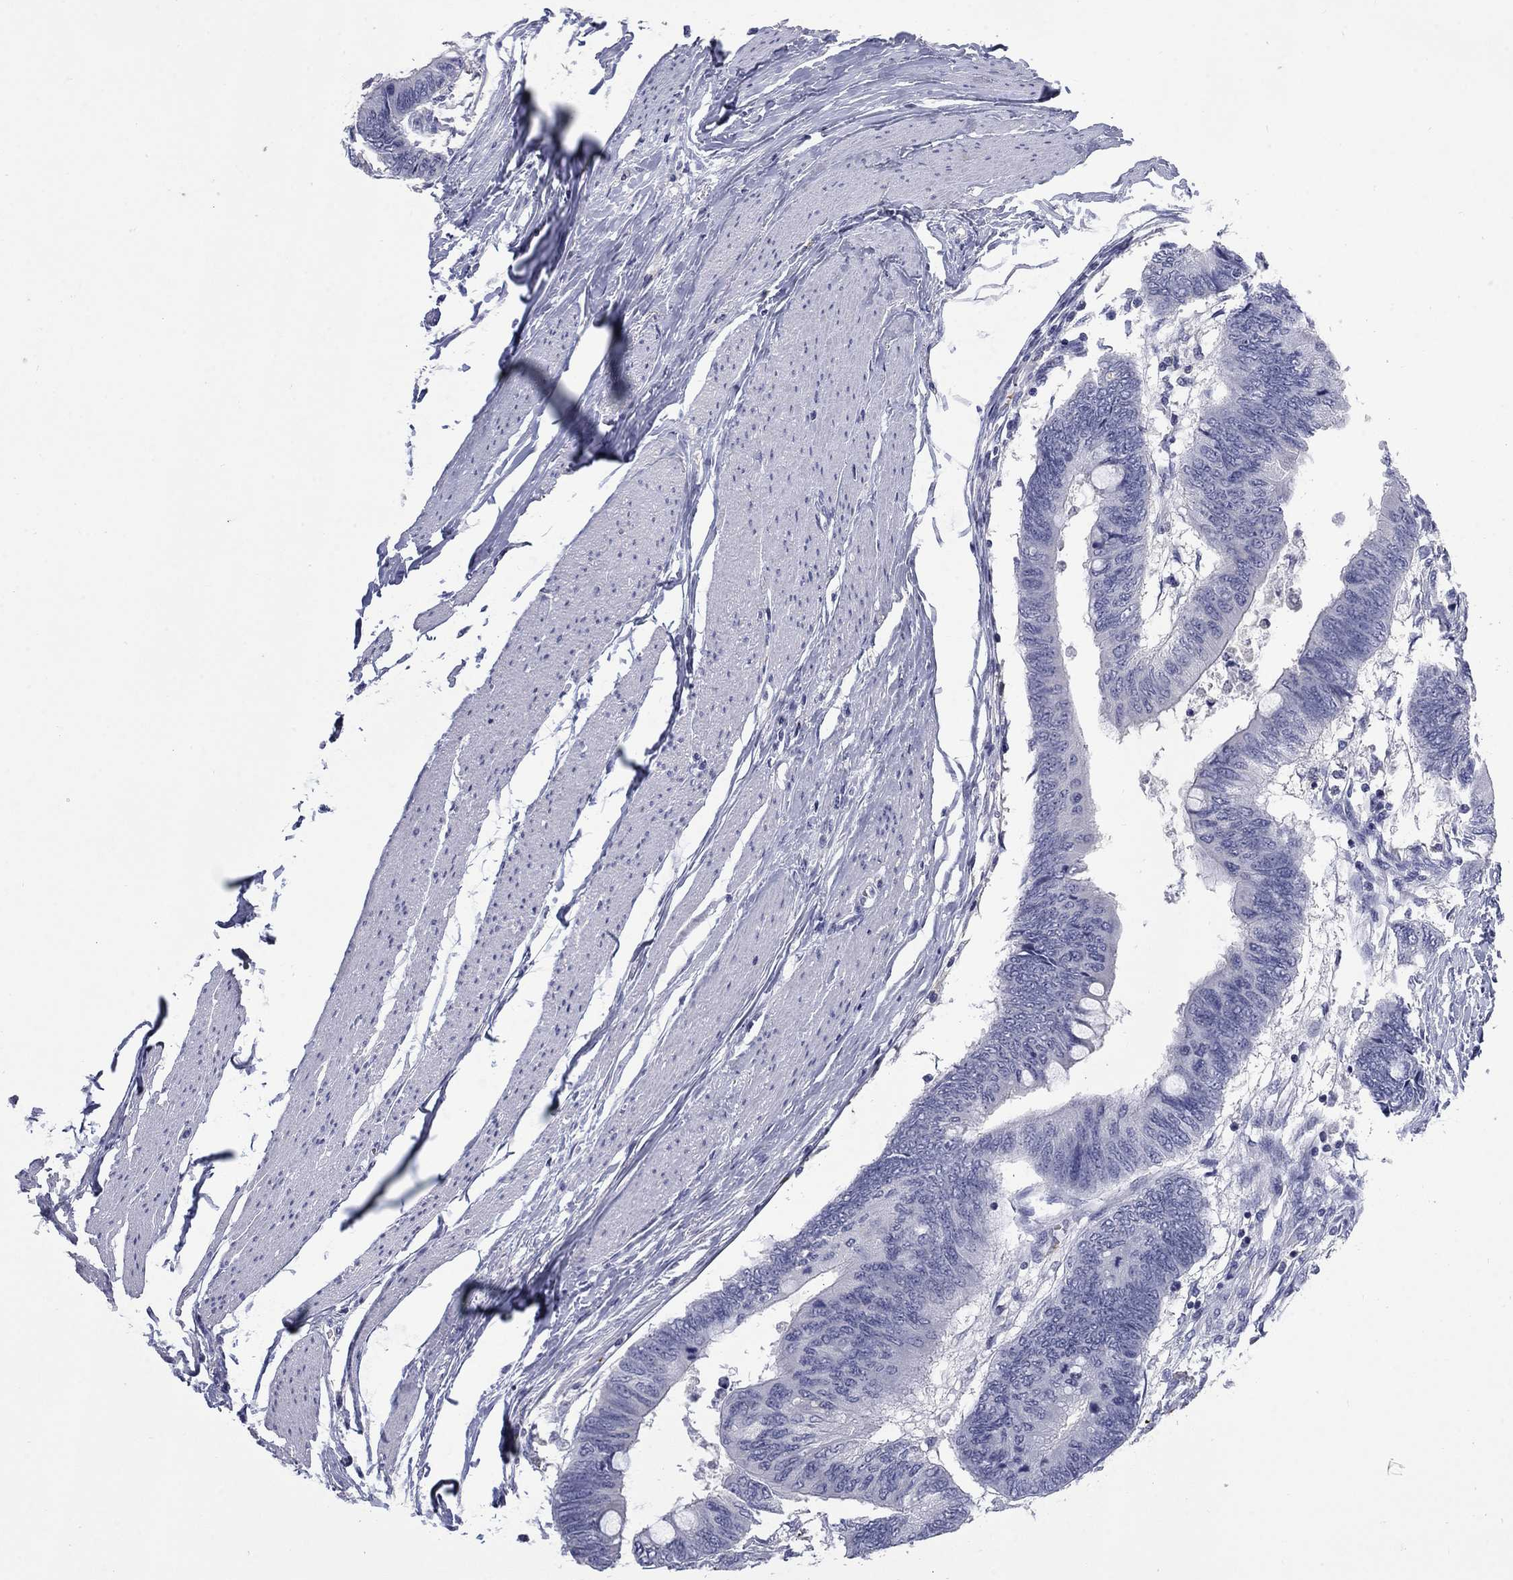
{"staining": {"intensity": "negative", "quantity": "none", "location": "none"}, "tissue": "colorectal cancer", "cell_type": "Tumor cells", "image_type": "cancer", "snomed": [{"axis": "morphology", "description": "Normal tissue, NOS"}, {"axis": "morphology", "description": "Adenocarcinoma, NOS"}, {"axis": "topography", "description": "Rectum"}, {"axis": "topography", "description": "Peripheral nerve tissue"}], "caption": "IHC histopathology image of human colorectal cancer stained for a protein (brown), which exhibits no staining in tumor cells. Nuclei are stained in blue.", "gene": "PLEK", "patient": {"sex": "male", "age": 92}}